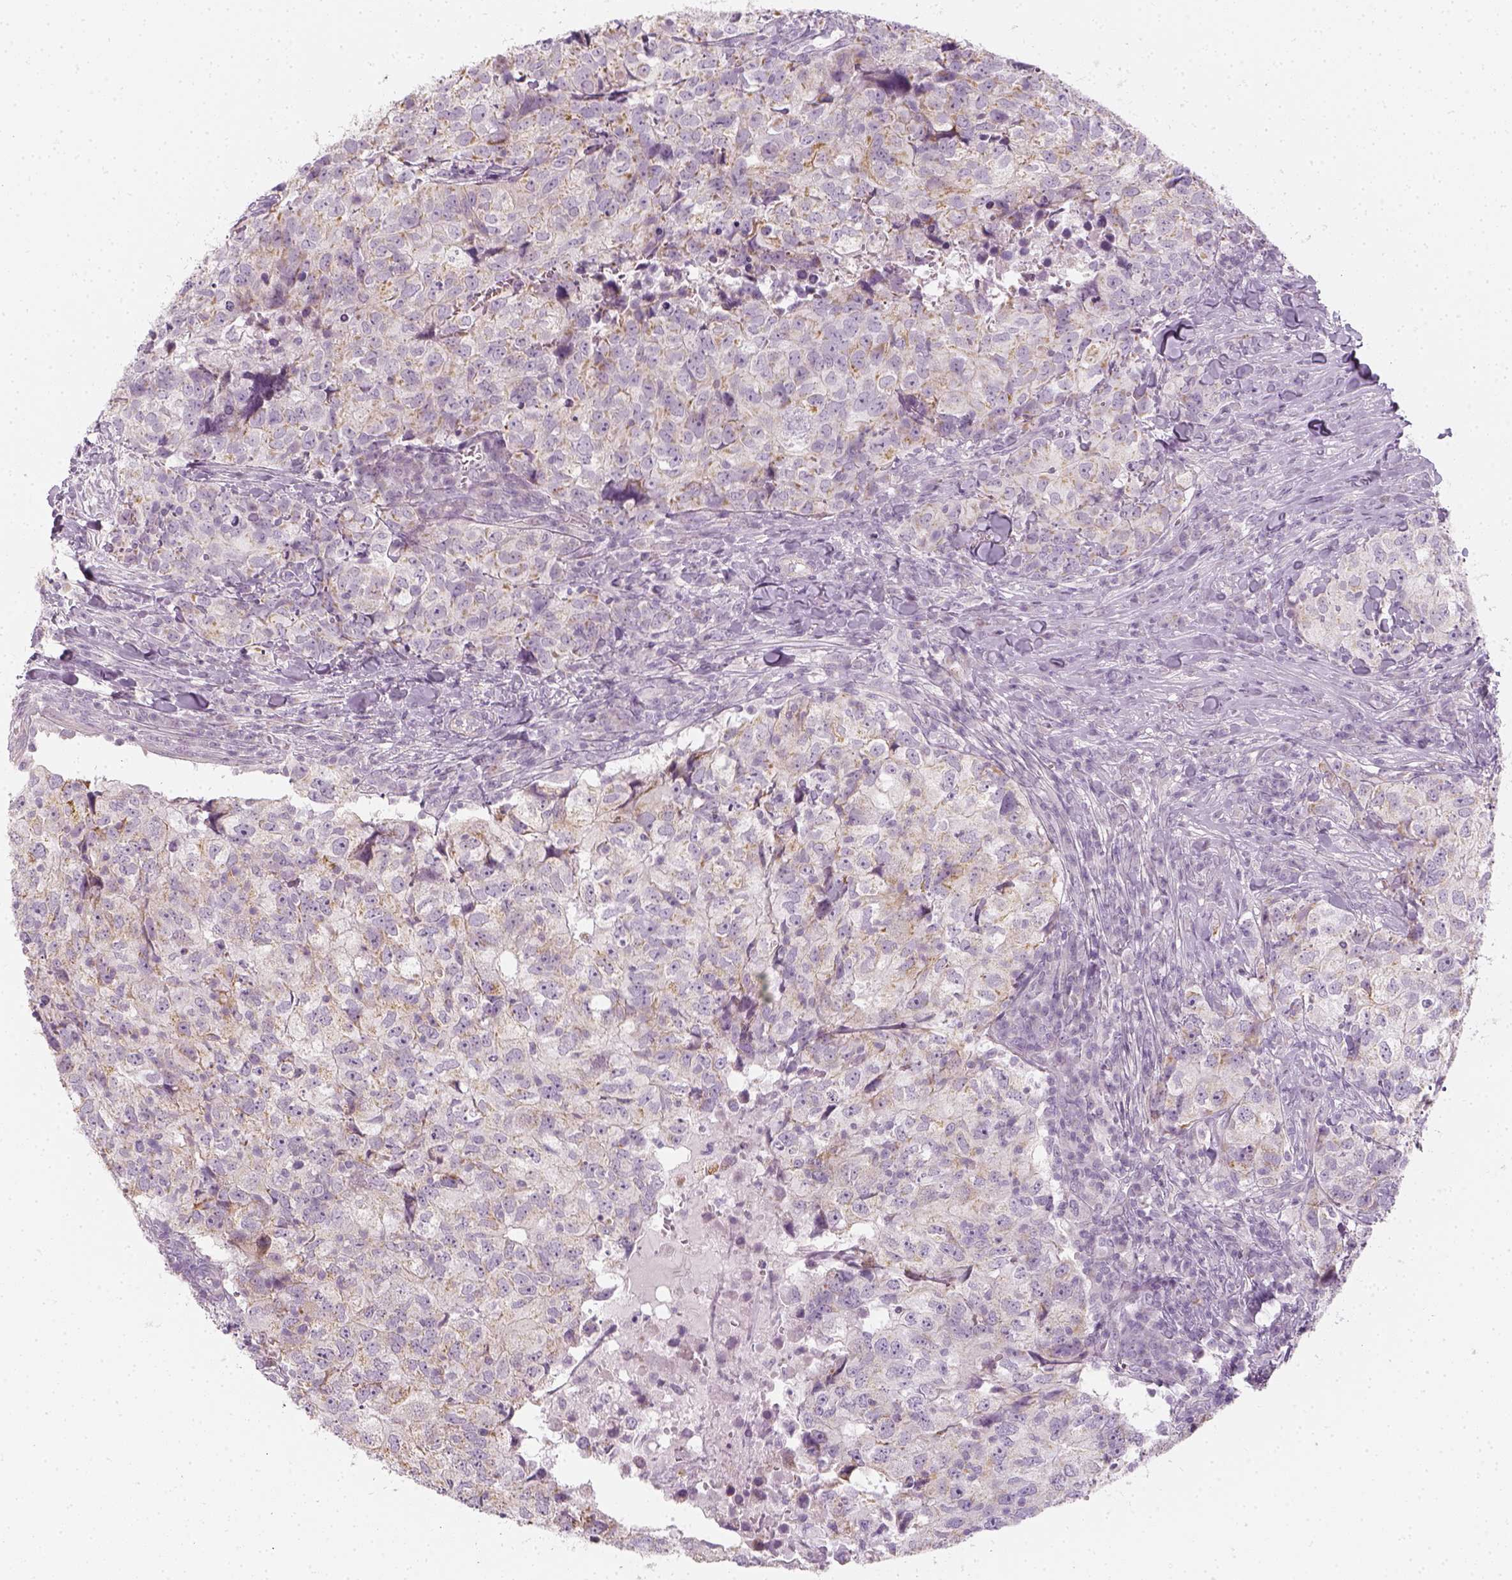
{"staining": {"intensity": "negative", "quantity": "none", "location": "none"}, "tissue": "breast cancer", "cell_type": "Tumor cells", "image_type": "cancer", "snomed": [{"axis": "morphology", "description": "Duct carcinoma"}, {"axis": "topography", "description": "Breast"}], "caption": "This is an immunohistochemistry (IHC) histopathology image of human breast cancer. There is no staining in tumor cells.", "gene": "PRAME", "patient": {"sex": "female", "age": 30}}